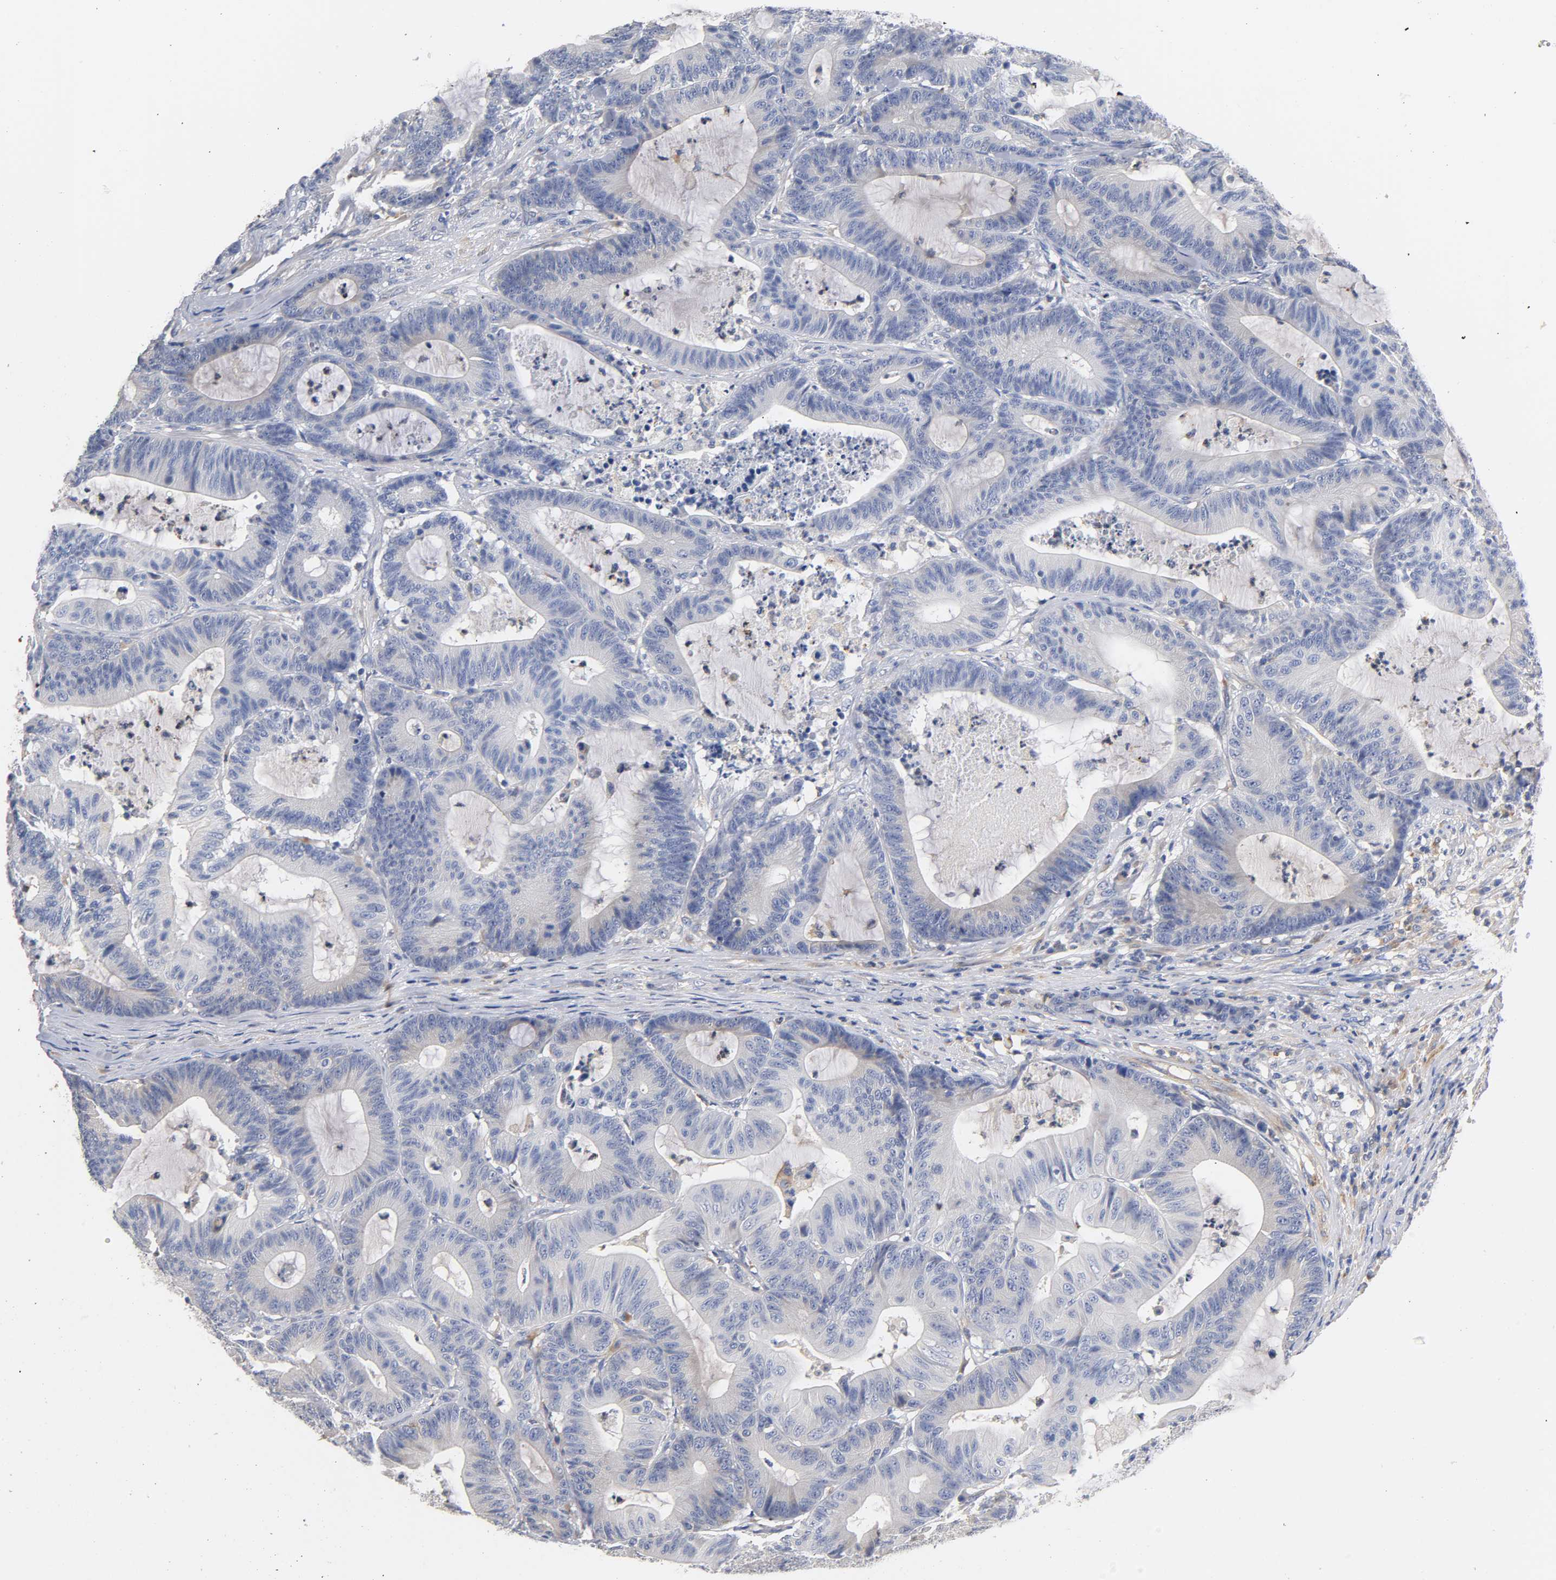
{"staining": {"intensity": "negative", "quantity": "none", "location": "none"}, "tissue": "colorectal cancer", "cell_type": "Tumor cells", "image_type": "cancer", "snomed": [{"axis": "morphology", "description": "Adenocarcinoma, NOS"}, {"axis": "topography", "description": "Colon"}], "caption": "Immunohistochemistry of colorectal cancer (adenocarcinoma) shows no staining in tumor cells.", "gene": "SEMA5A", "patient": {"sex": "female", "age": 84}}